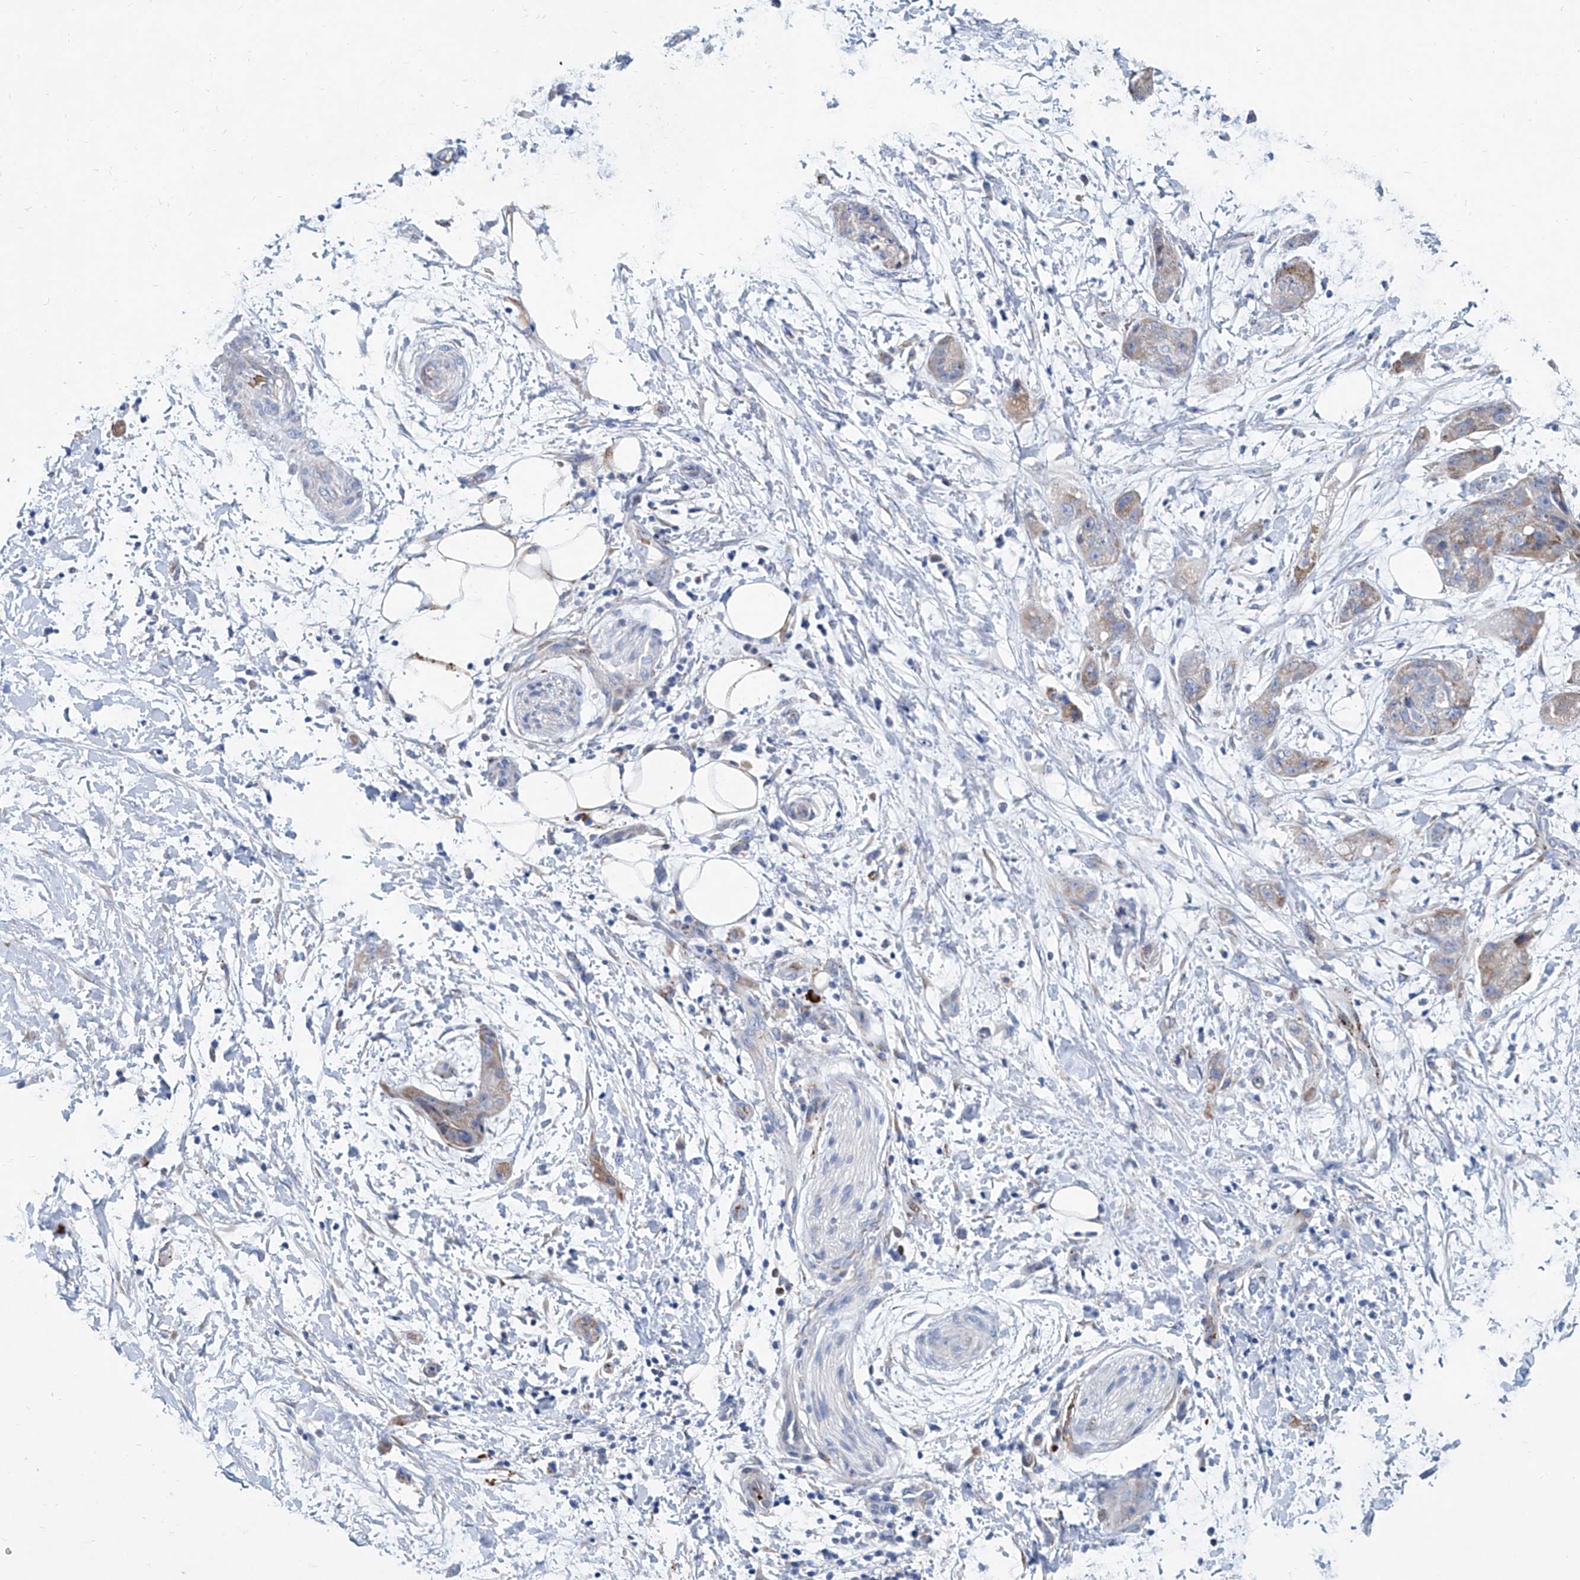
{"staining": {"intensity": "weak", "quantity": "<25%", "location": "cytoplasmic/membranous"}, "tissue": "pancreatic cancer", "cell_type": "Tumor cells", "image_type": "cancer", "snomed": [{"axis": "morphology", "description": "Adenocarcinoma, NOS"}, {"axis": "topography", "description": "Pancreas"}], "caption": "Immunohistochemistry (IHC) histopathology image of neoplastic tissue: human adenocarcinoma (pancreatic) stained with DAB demonstrates no significant protein positivity in tumor cells.", "gene": "FPR2", "patient": {"sex": "female", "age": 78}}